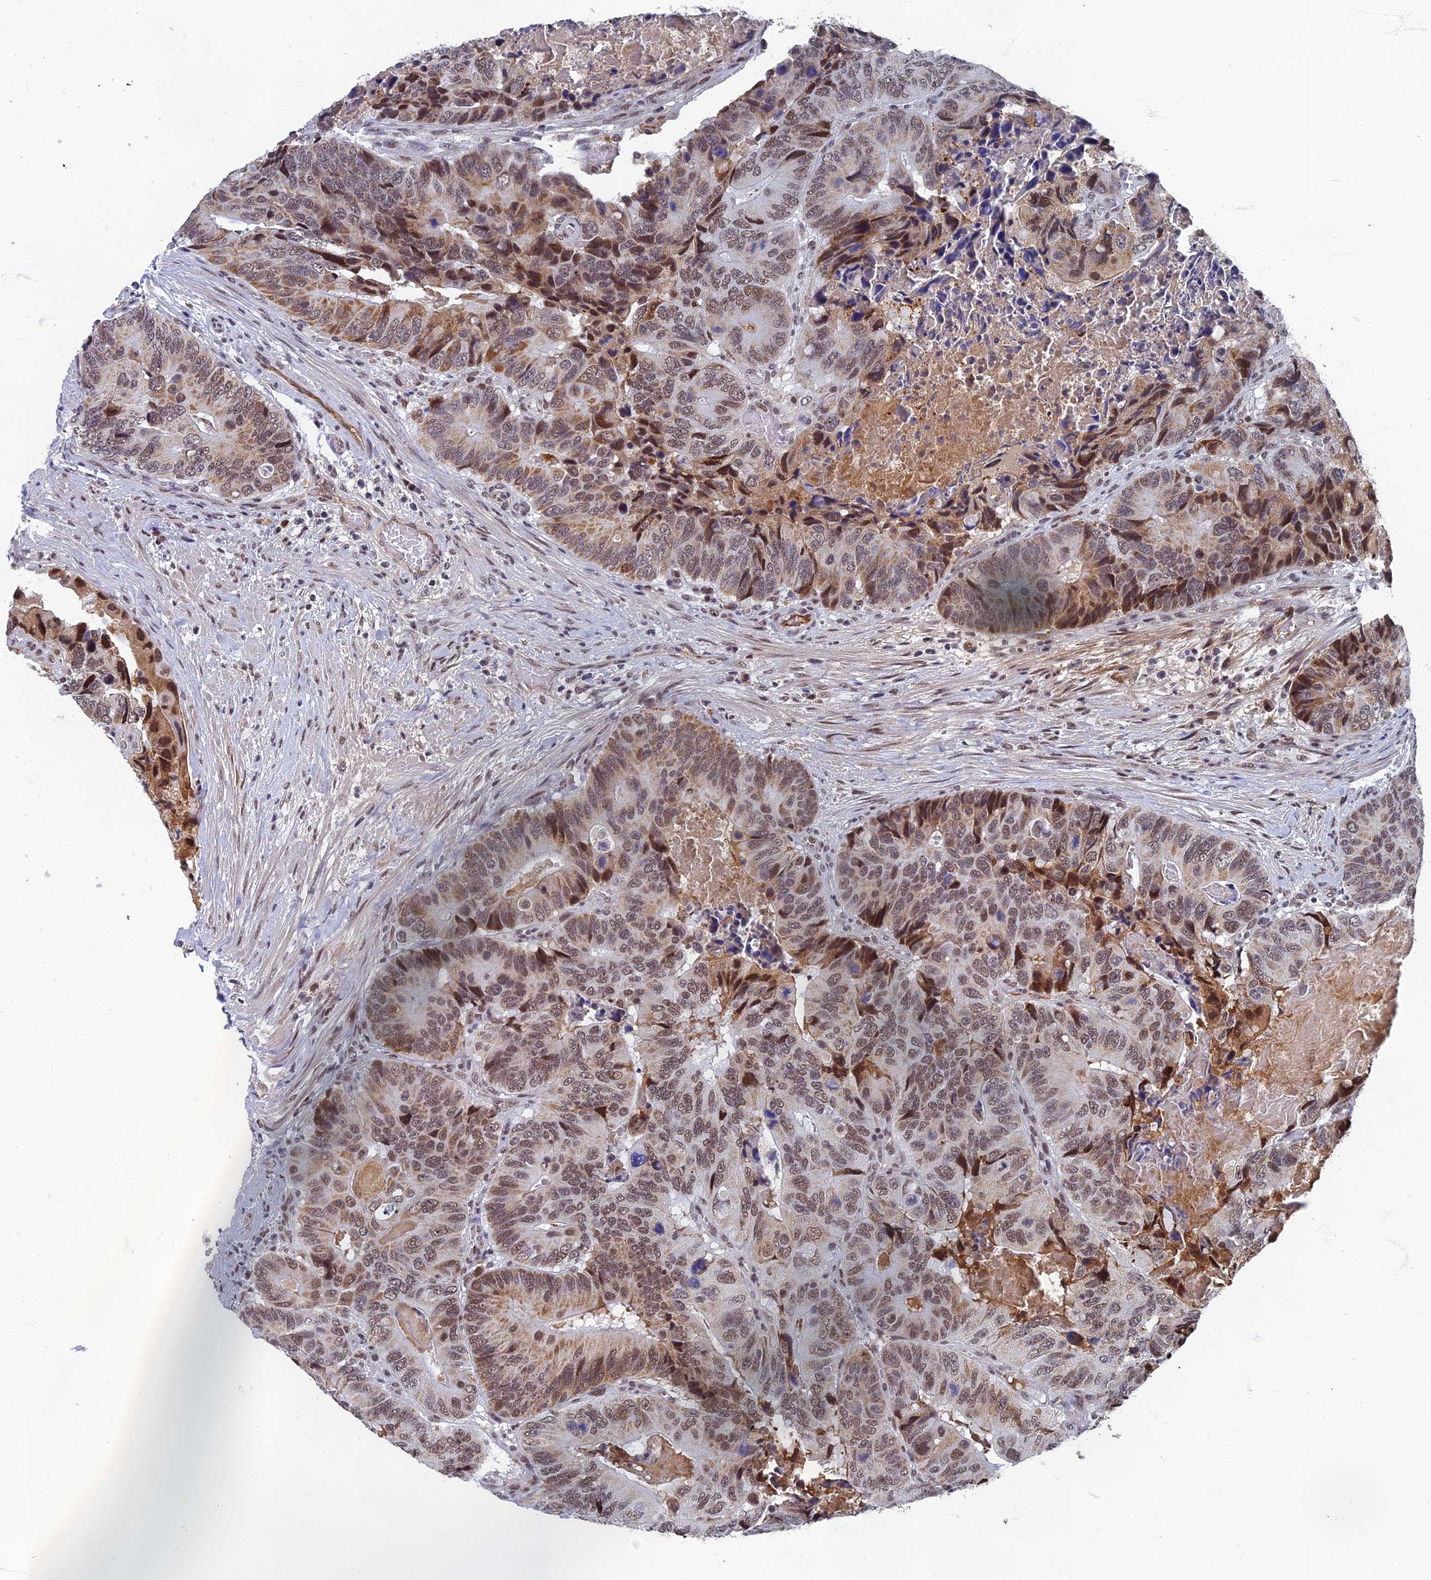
{"staining": {"intensity": "moderate", "quantity": ">75%", "location": "cytoplasmic/membranous,nuclear"}, "tissue": "colorectal cancer", "cell_type": "Tumor cells", "image_type": "cancer", "snomed": [{"axis": "morphology", "description": "Adenocarcinoma, NOS"}, {"axis": "topography", "description": "Colon"}], "caption": "IHC of adenocarcinoma (colorectal) exhibits medium levels of moderate cytoplasmic/membranous and nuclear positivity in about >75% of tumor cells.", "gene": "TAF13", "patient": {"sex": "male", "age": 84}}